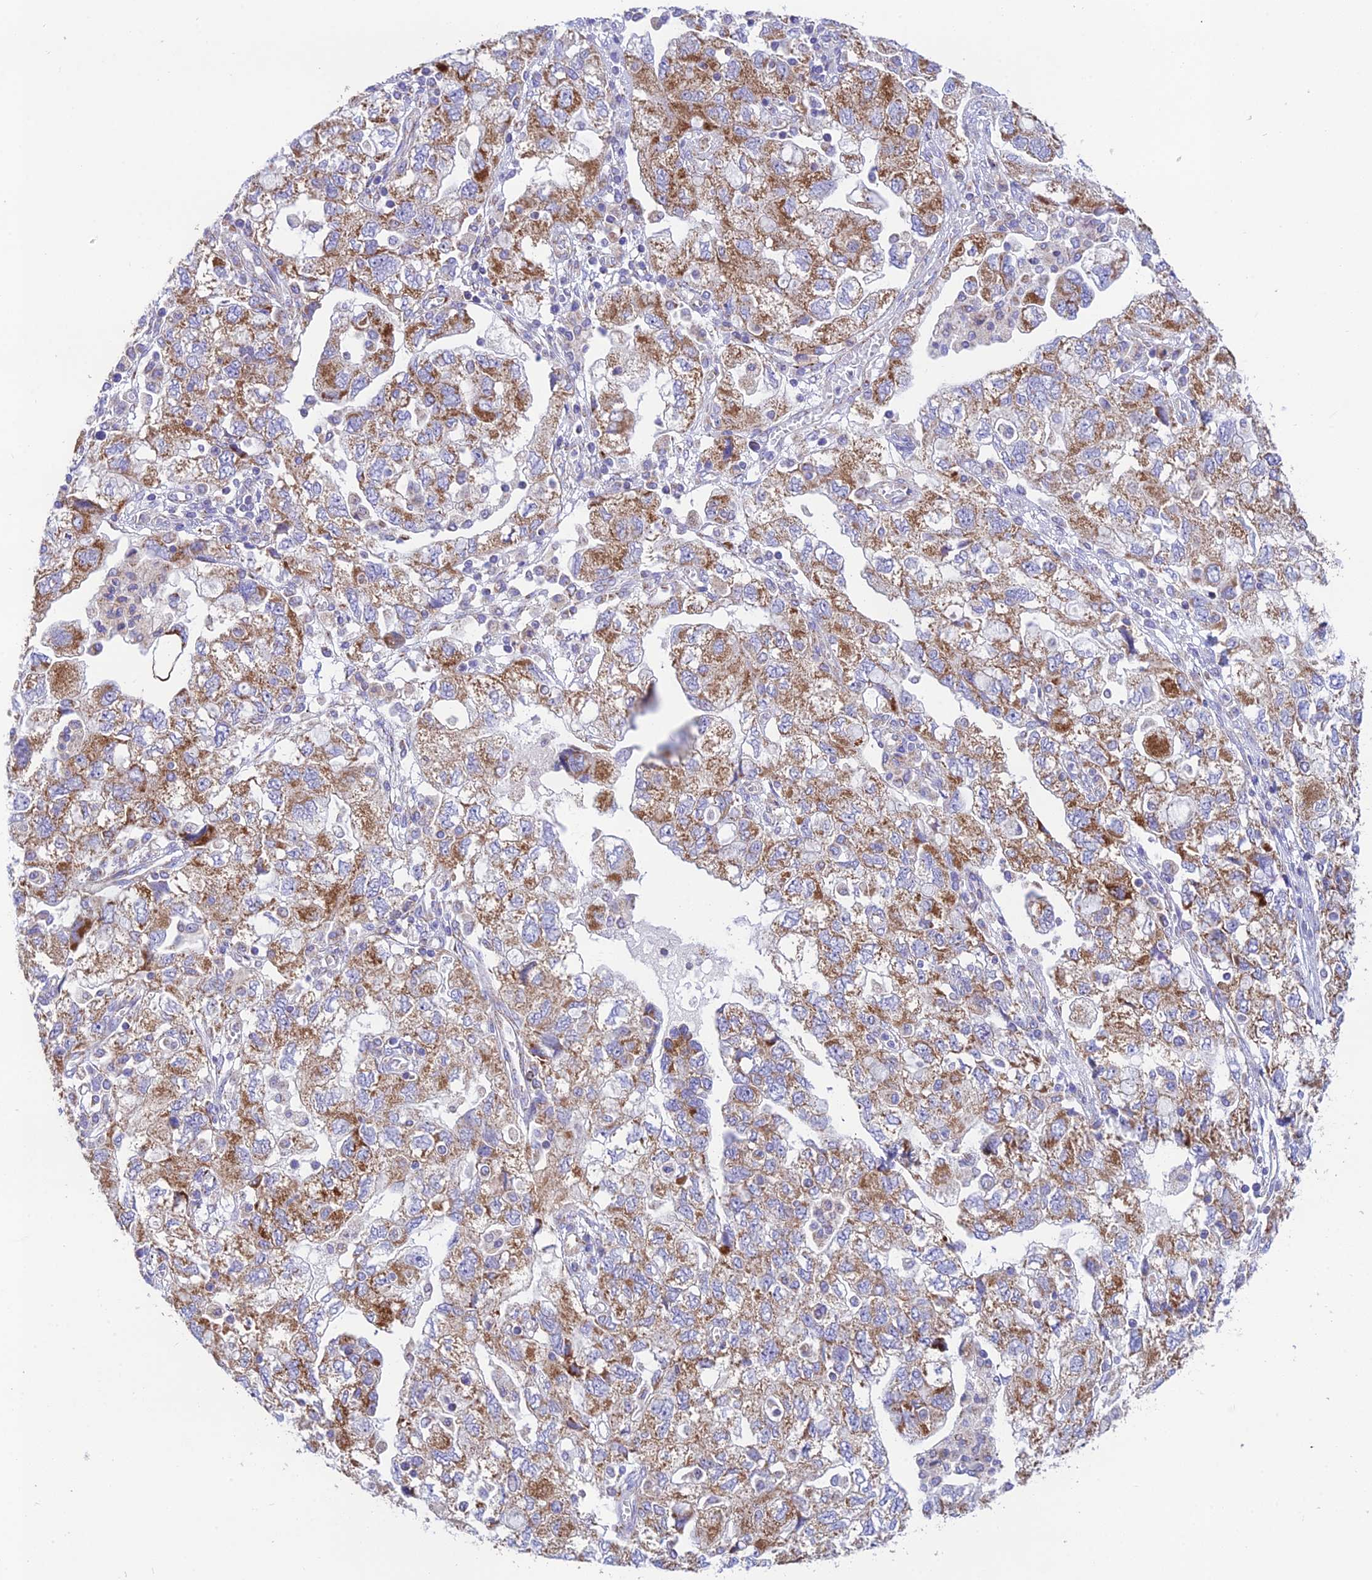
{"staining": {"intensity": "moderate", "quantity": ">75%", "location": "cytoplasmic/membranous"}, "tissue": "ovarian cancer", "cell_type": "Tumor cells", "image_type": "cancer", "snomed": [{"axis": "morphology", "description": "Carcinoma, NOS"}, {"axis": "morphology", "description": "Cystadenocarcinoma, serous, NOS"}, {"axis": "topography", "description": "Ovary"}], "caption": "Ovarian cancer (serous cystadenocarcinoma) stained with a protein marker demonstrates moderate staining in tumor cells.", "gene": "HSDL2", "patient": {"sex": "female", "age": 69}}